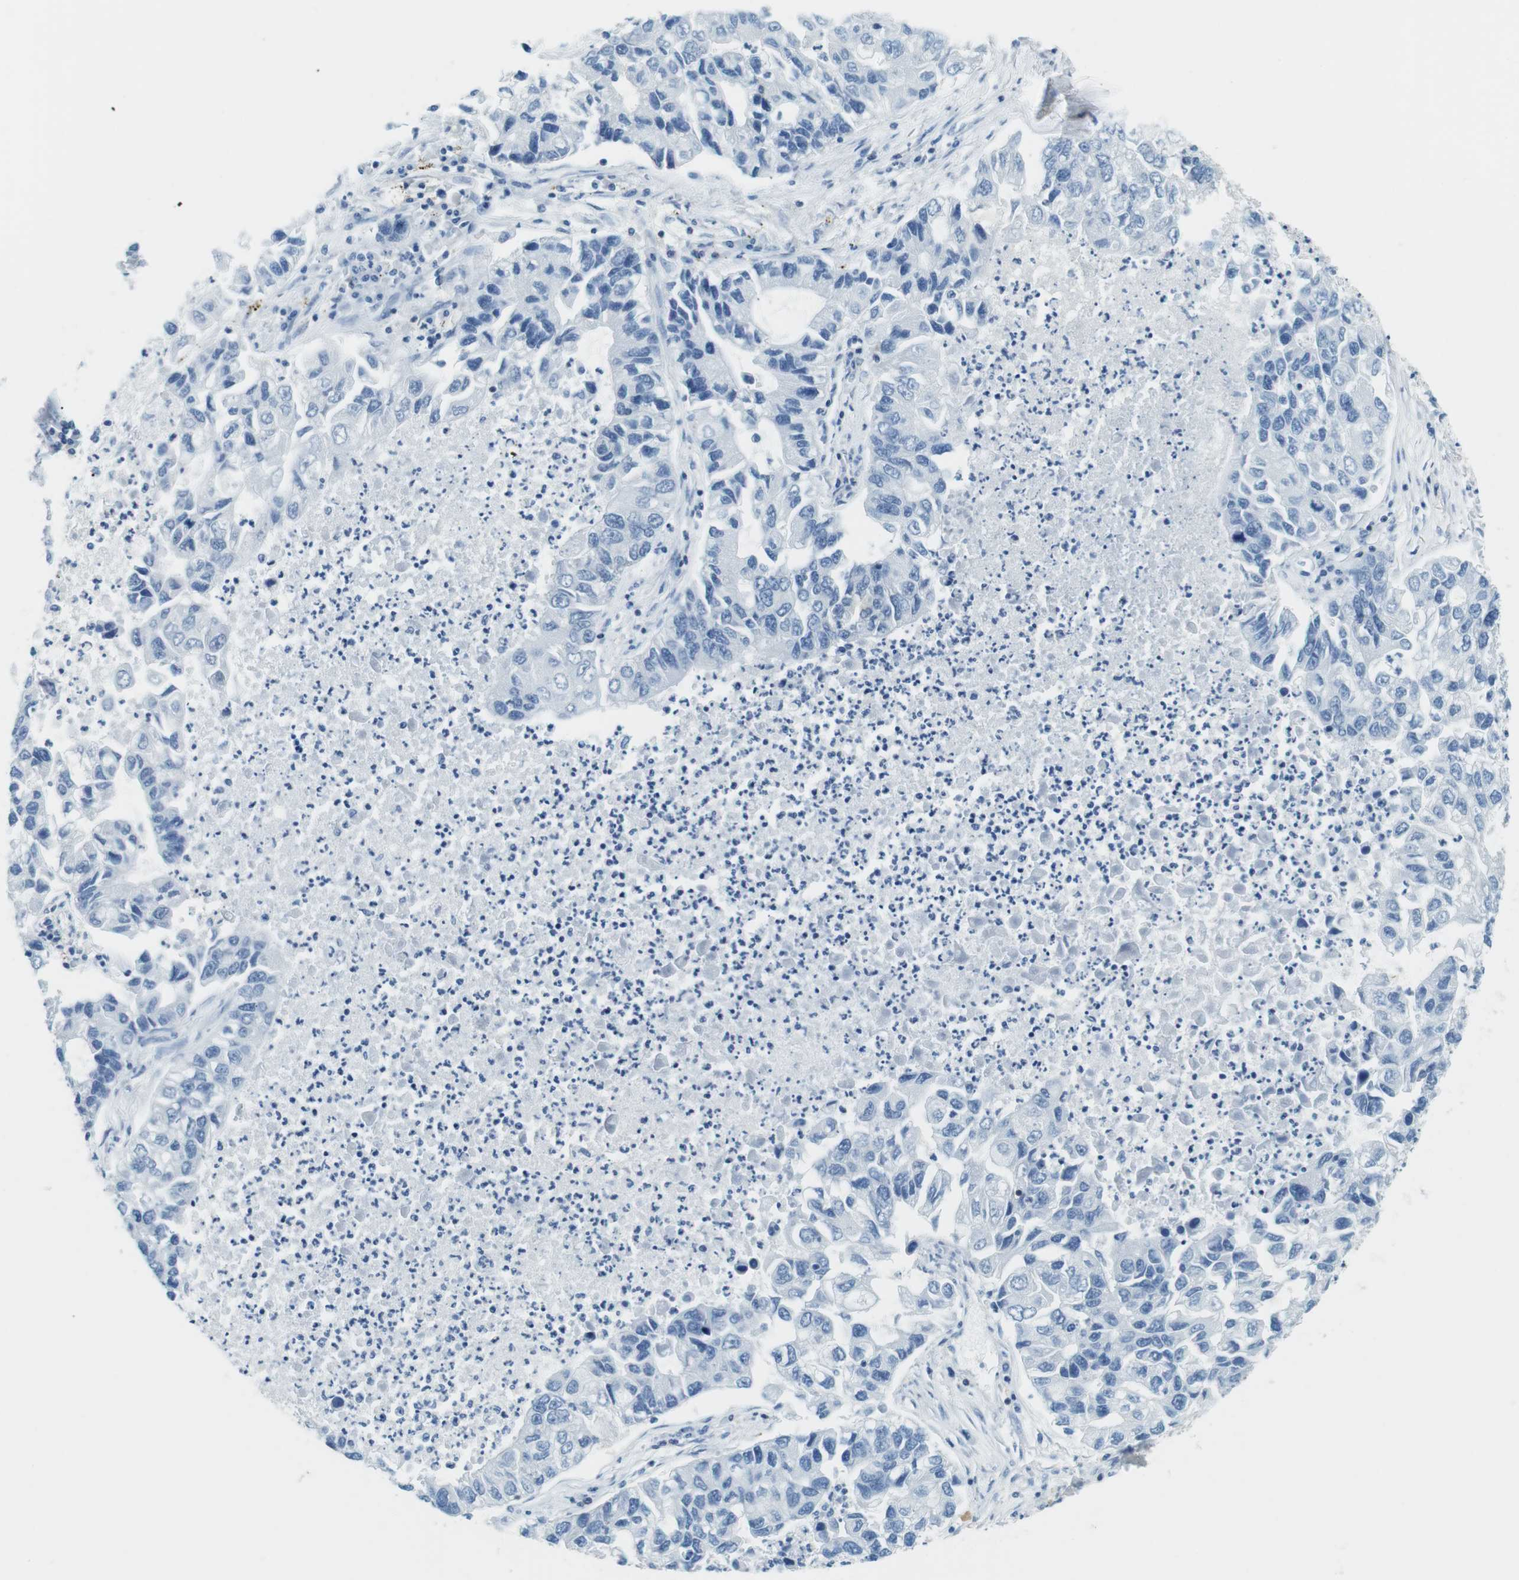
{"staining": {"intensity": "negative", "quantity": "none", "location": "none"}, "tissue": "lung cancer", "cell_type": "Tumor cells", "image_type": "cancer", "snomed": [{"axis": "morphology", "description": "Adenocarcinoma, NOS"}, {"axis": "topography", "description": "Lung"}], "caption": "Immunohistochemical staining of adenocarcinoma (lung) displays no significant staining in tumor cells.", "gene": "LAT", "patient": {"sex": "female", "age": 51}}